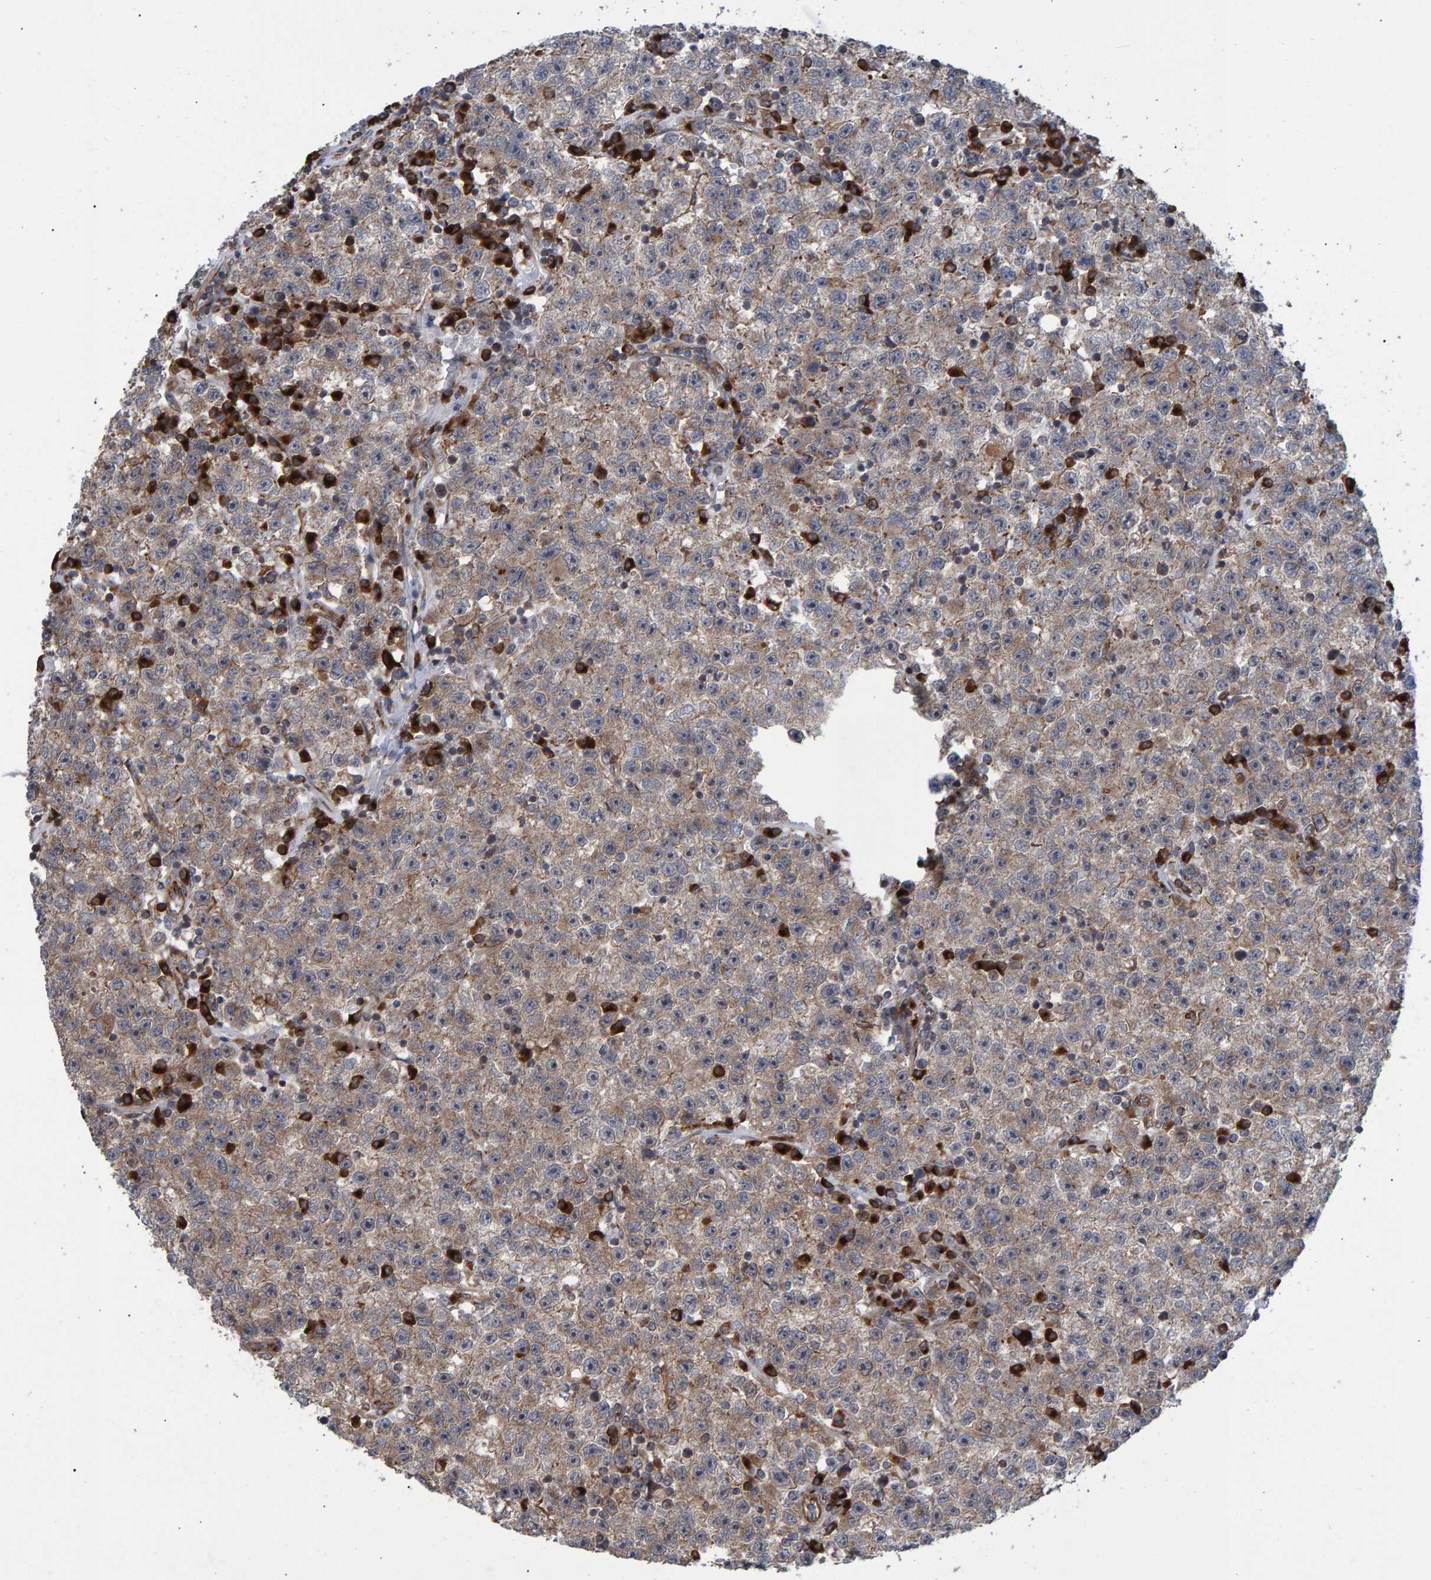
{"staining": {"intensity": "weak", "quantity": ">75%", "location": "cytoplasmic/membranous"}, "tissue": "testis cancer", "cell_type": "Tumor cells", "image_type": "cancer", "snomed": [{"axis": "morphology", "description": "Seminoma, NOS"}, {"axis": "topography", "description": "Testis"}], "caption": "Human seminoma (testis) stained for a protein (brown) displays weak cytoplasmic/membranous positive positivity in about >75% of tumor cells.", "gene": "FAM117A", "patient": {"sex": "male", "age": 22}}